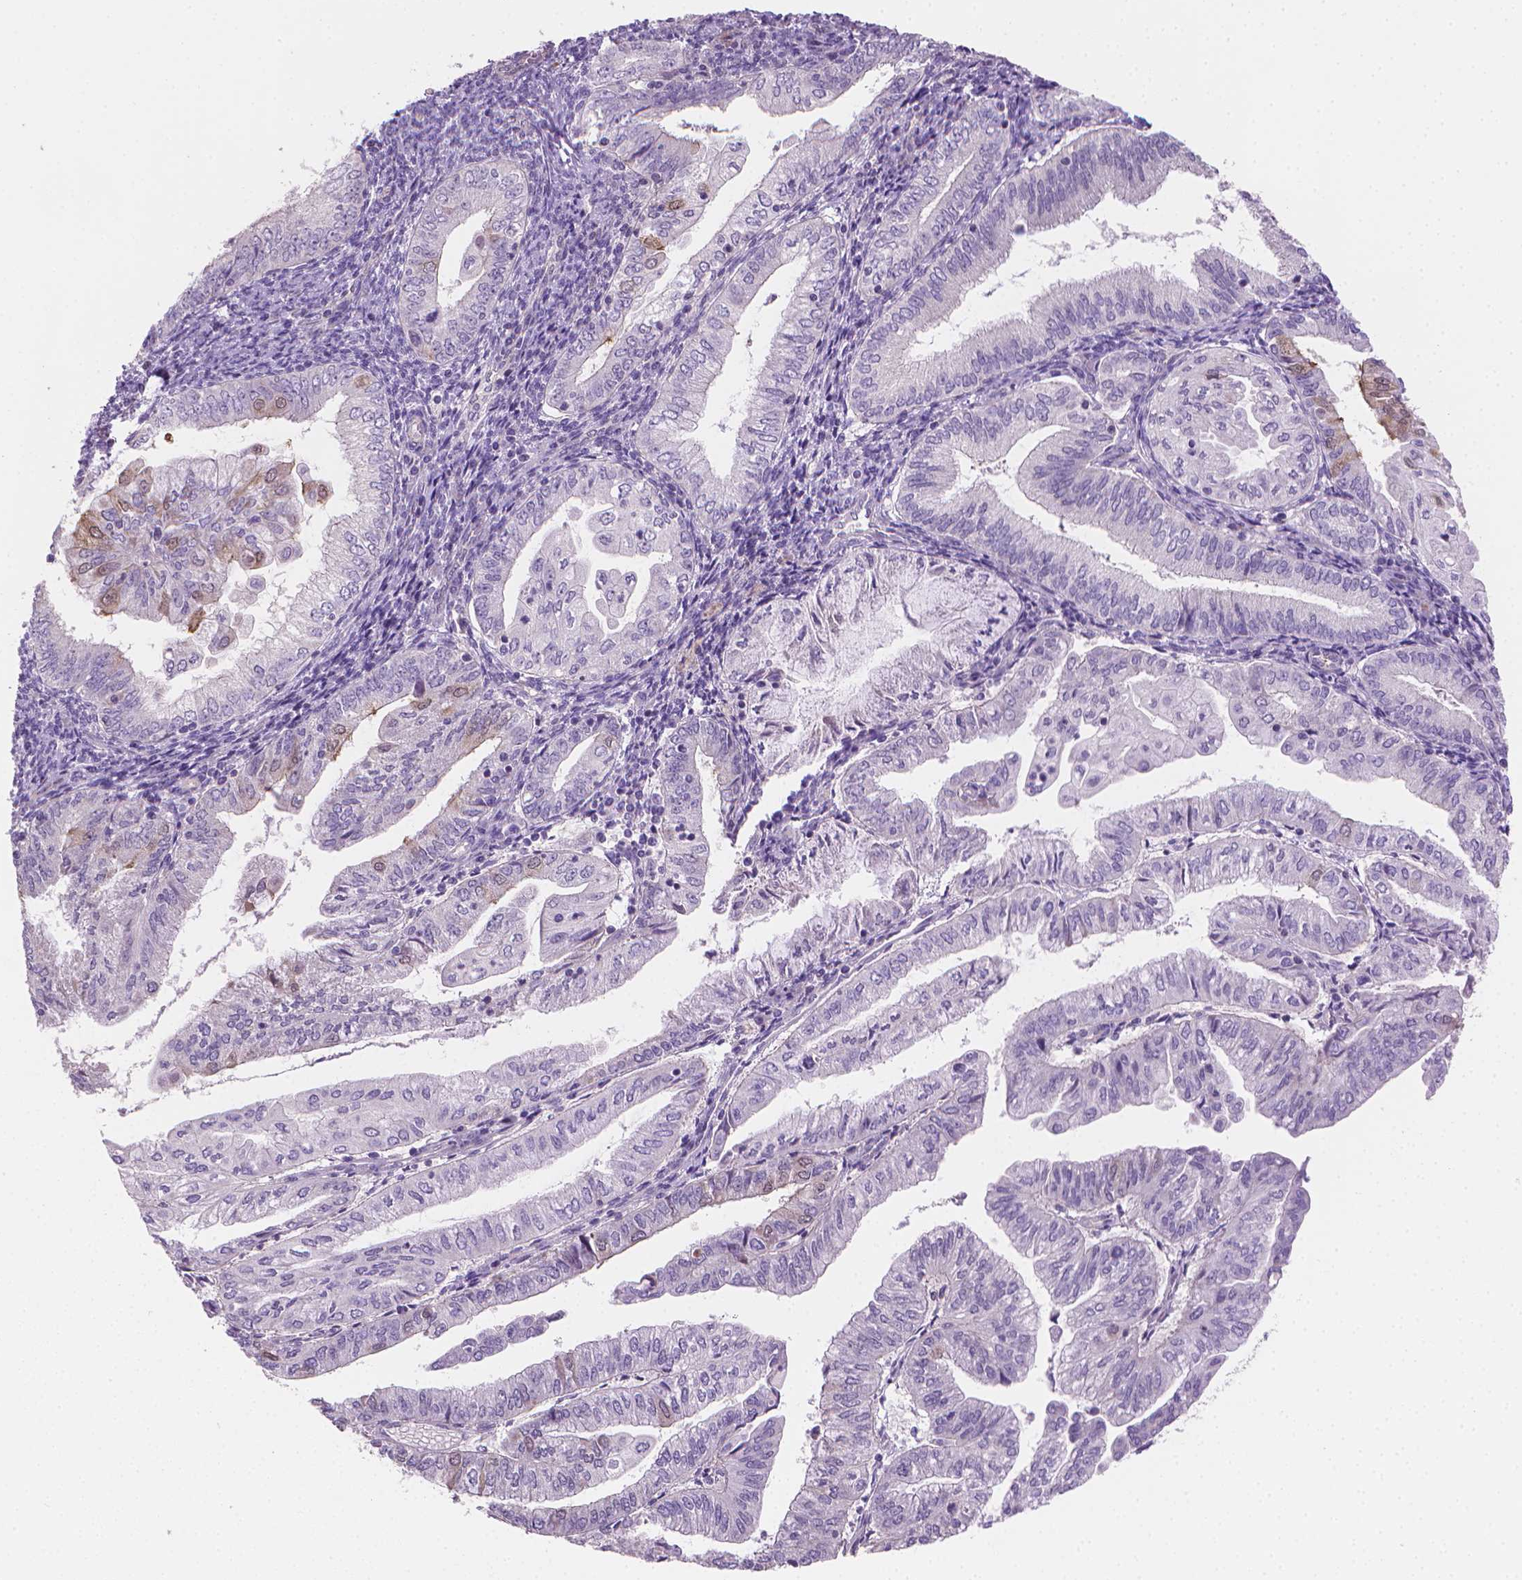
{"staining": {"intensity": "weak", "quantity": "<25%", "location": "cytoplasmic/membranous,nuclear"}, "tissue": "endometrial cancer", "cell_type": "Tumor cells", "image_type": "cancer", "snomed": [{"axis": "morphology", "description": "Adenocarcinoma, NOS"}, {"axis": "topography", "description": "Endometrium"}], "caption": "This is a photomicrograph of IHC staining of endometrial adenocarcinoma, which shows no staining in tumor cells.", "gene": "CLXN", "patient": {"sex": "female", "age": 55}}